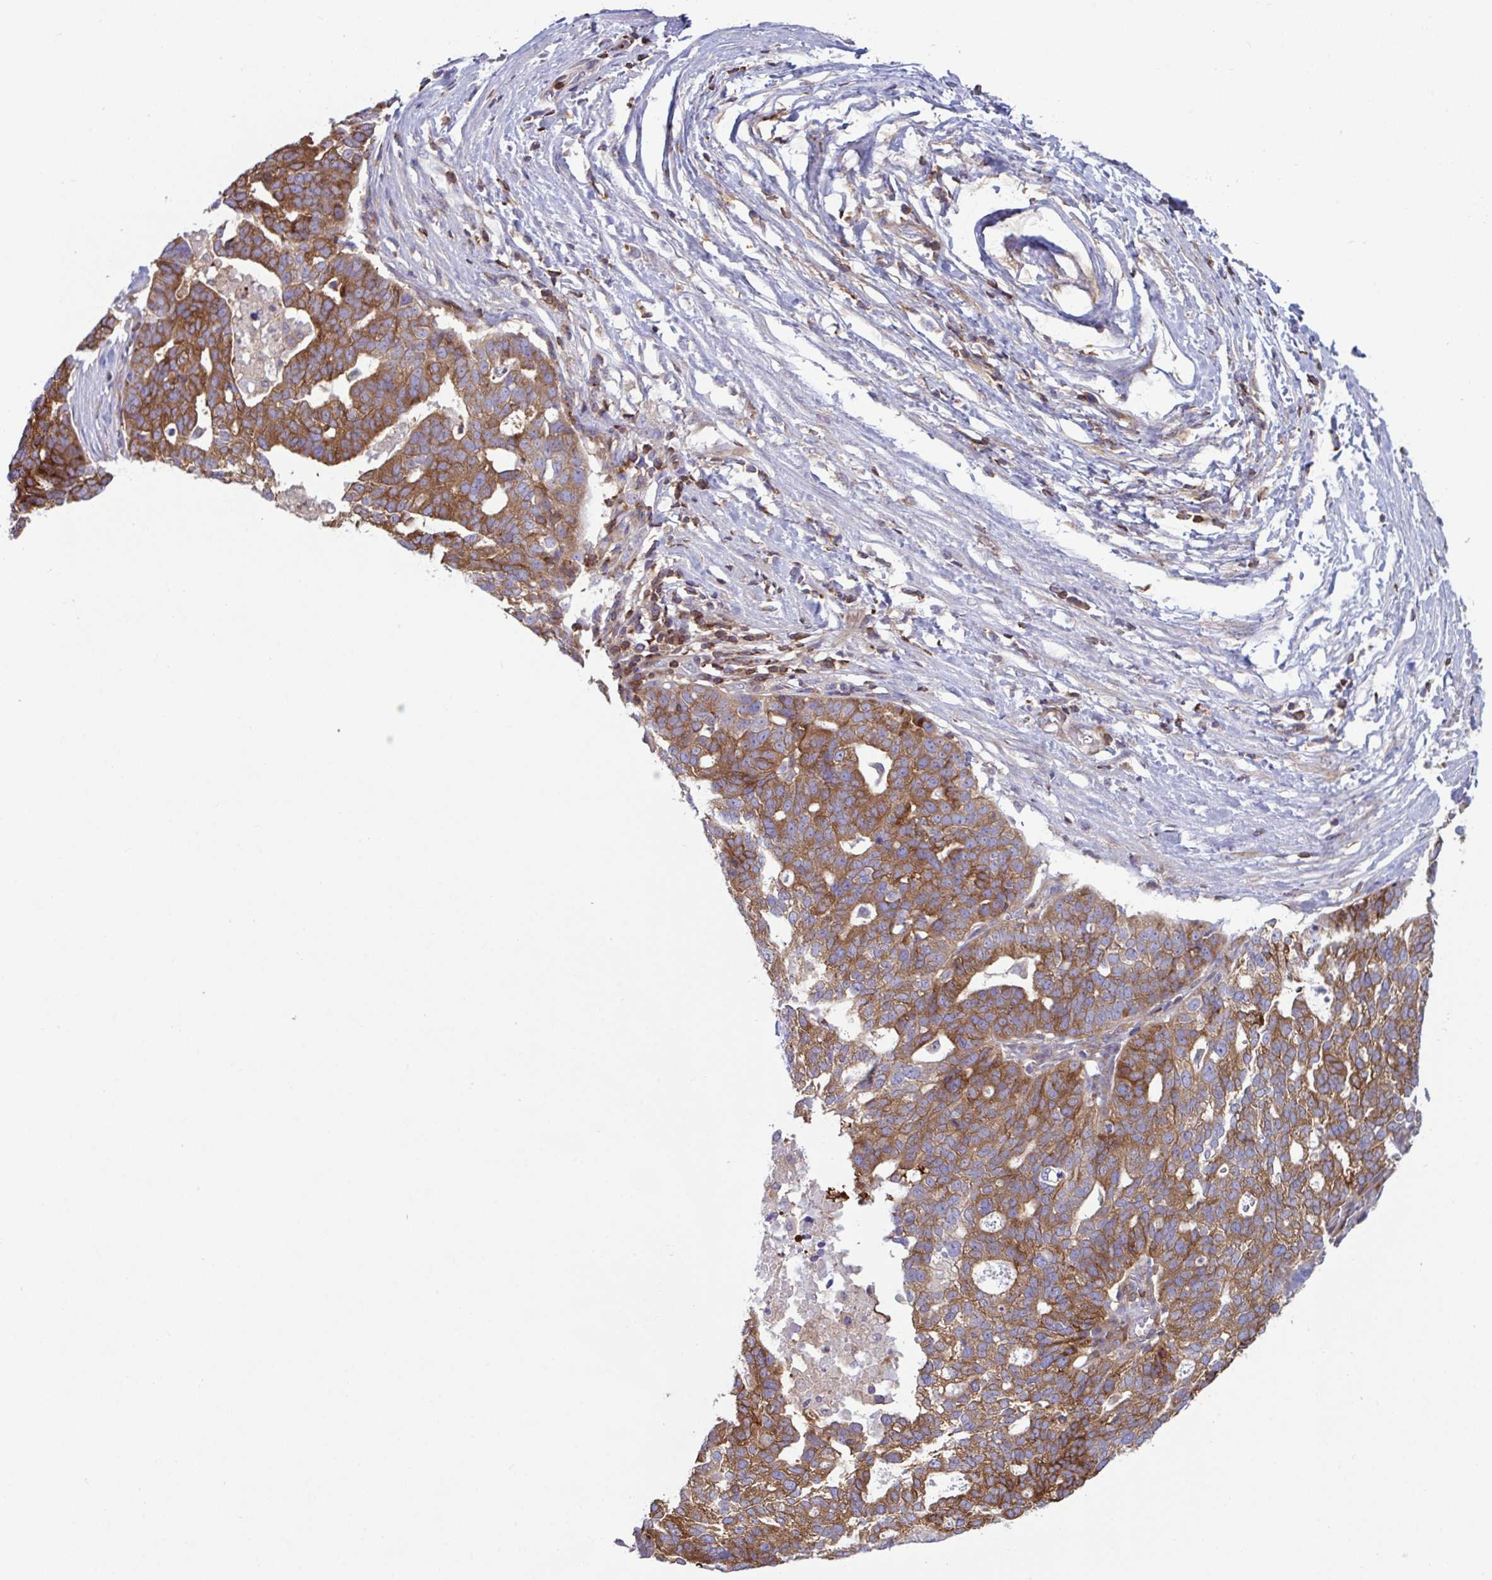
{"staining": {"intensity": "moderate", "quantity": ">75%", "location": "cytoplasmic/membranous"}, "tissue": "ovarian cancer", "cell_type": "Tumor cells", "image_type": "cancer", "snomed": [{"axis": "morphology", "description": "Cystadenocarcinoma, serous, NOS"}, {"axis": "topography", "description": "Ovary"}], "caption": "Human ovarian cancer stained for a protein (brown) exhibits moderate cytoplasmic/membranous positive staining in approximately >75% of tumor cells.", "gene": "TSC22D3", "patient": {"sex": "female", "age": 59}}